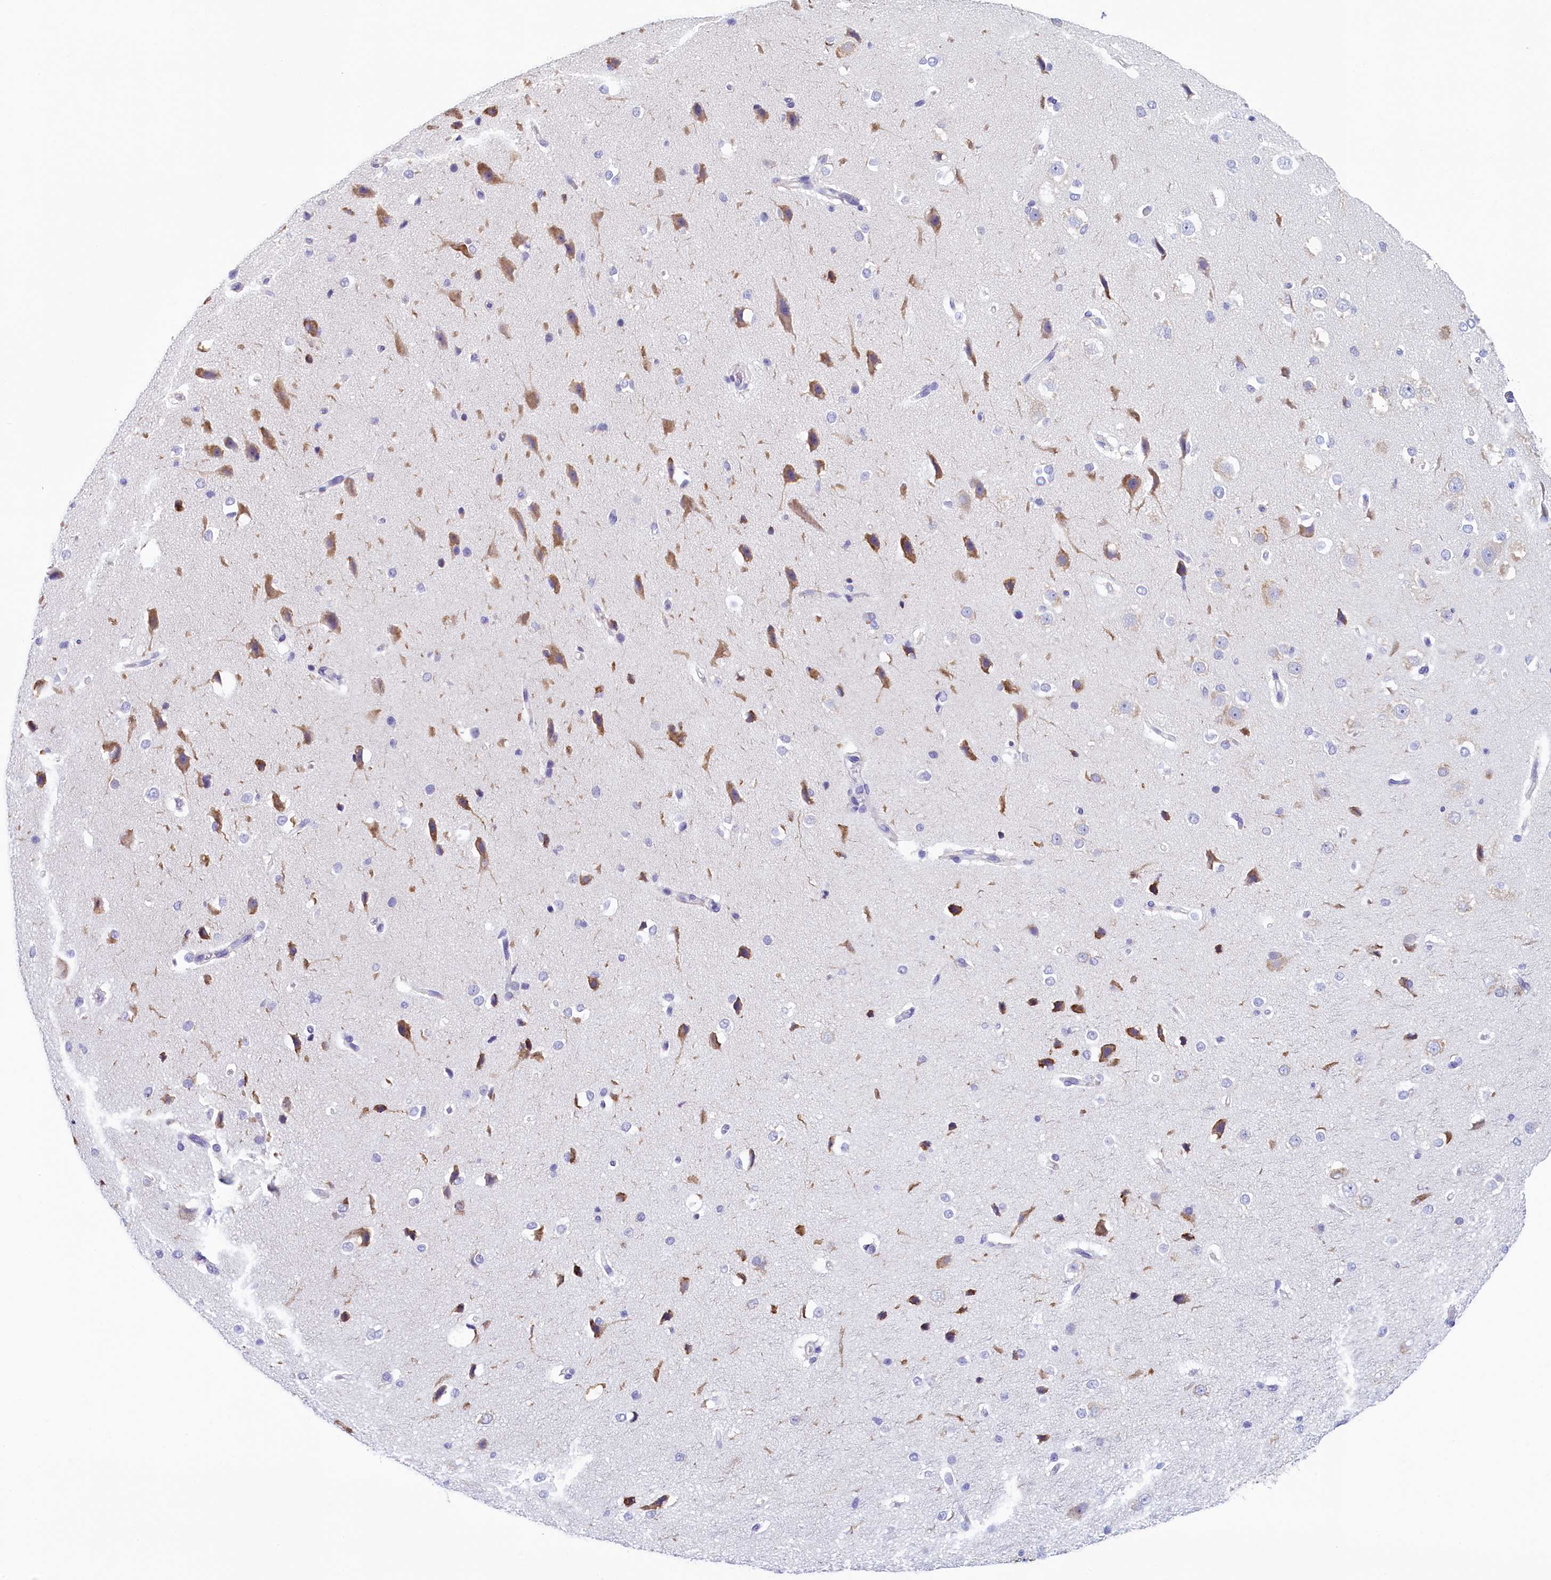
{"staining": {"intensity": "negative", "quantity": "none", "location": "none"}, "tissue": "cerebral cortex", "cell_type": "Endothelial cells", "image_type": "normal", "snomed": [{"axis": "morphology", "description": "Normal tissue, NOS"}, {"axis": "morphology", "description": "Developmental malformation"}, {"axis": "topography", "description": "Cerebral cortex"}], "caption": "The image reveals no staining of endothelial cells in benign cerebral cortex.", "gene": "SKA3", "patient": {"sex": "female", "age": 30}}